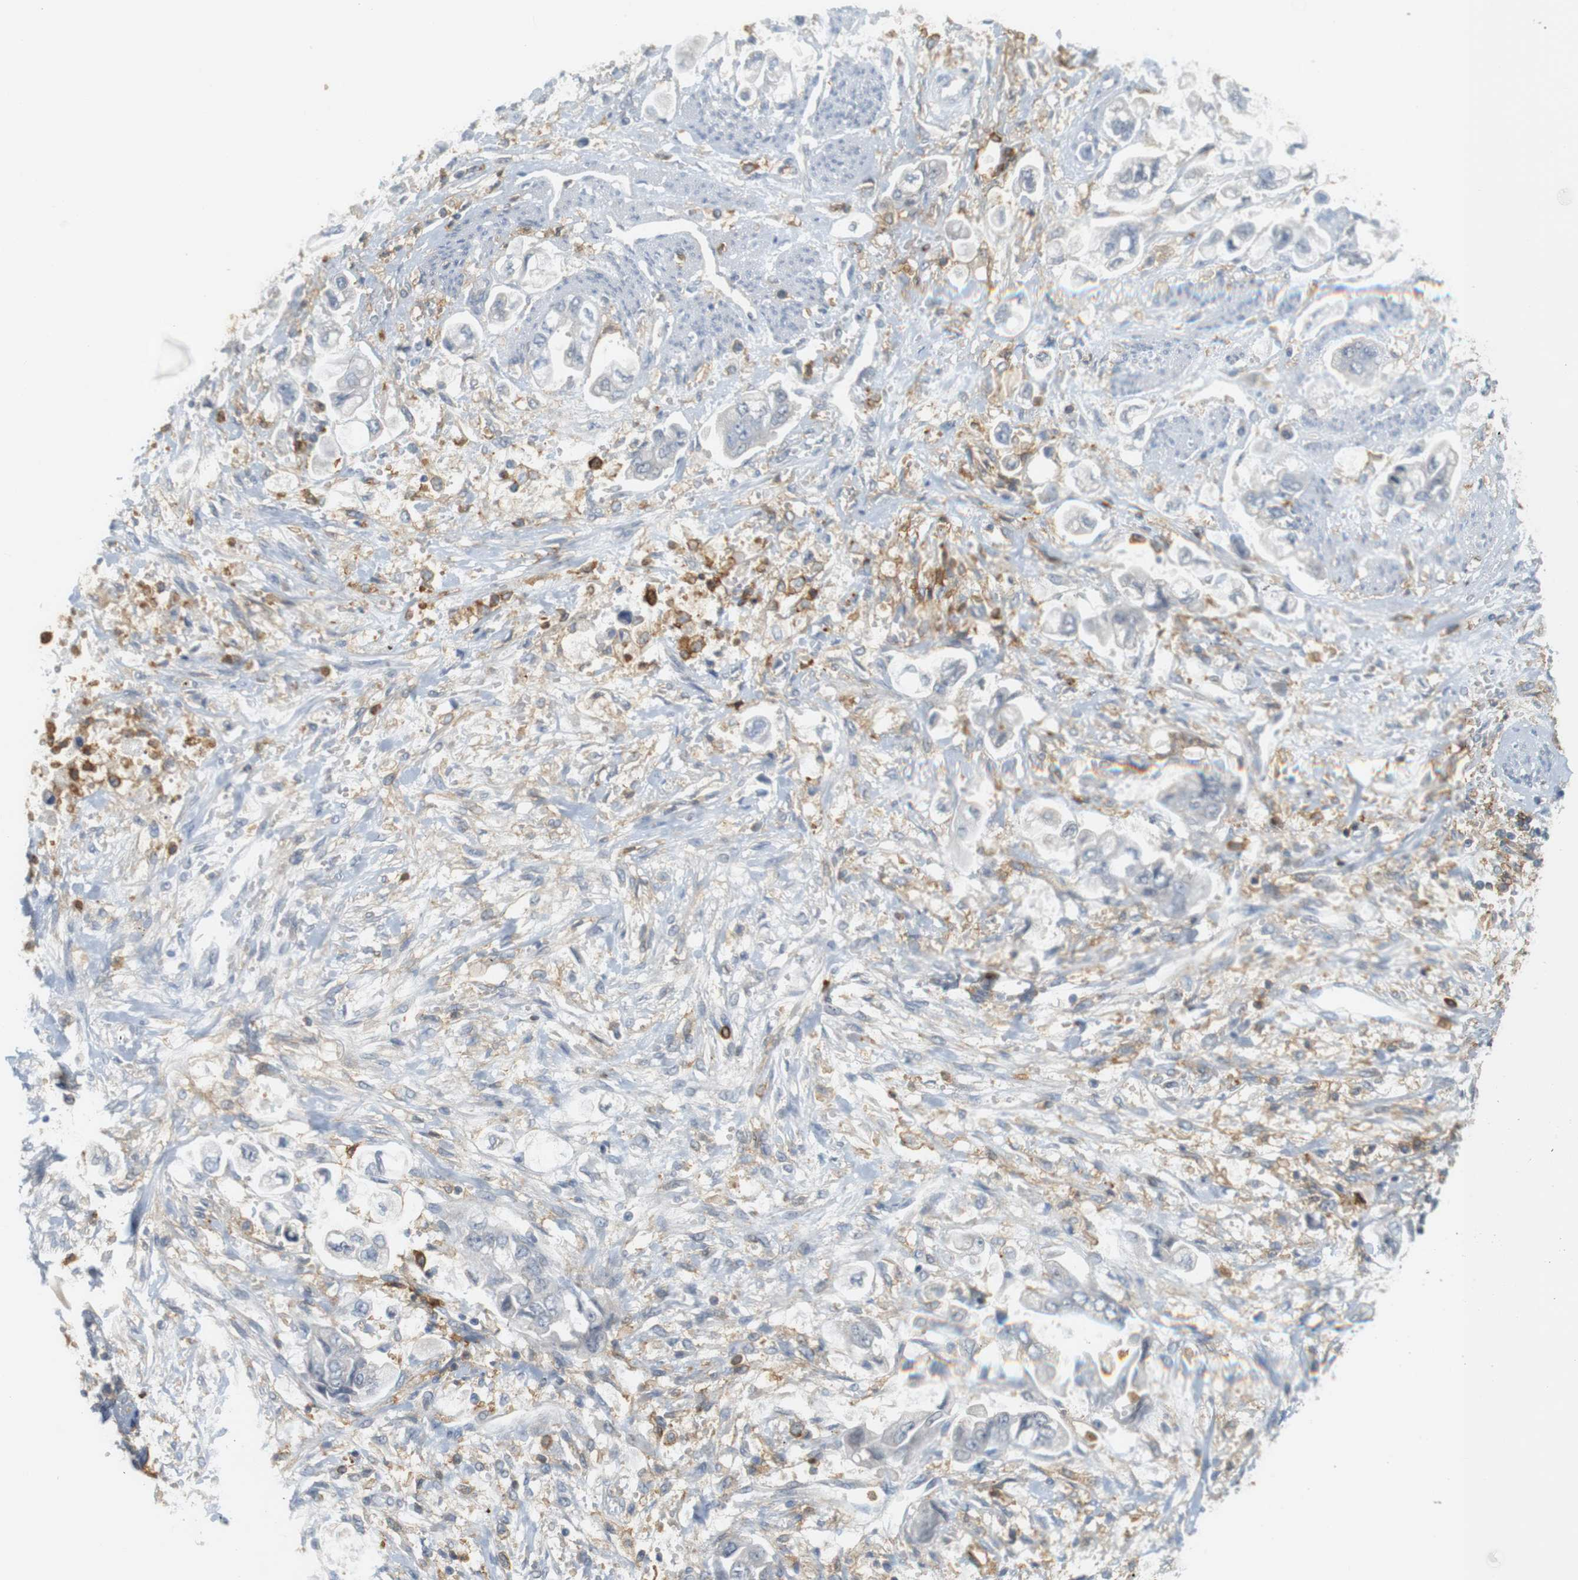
{"staining": {"intensity": "negative", "quantity": "none", "location": "none"}, "tissue": "stomach cancer", "cell_type": "Tumor cells", "image_type": "cancer", "snomed": [{"axis": "morphology", "description": "Normal tissue, NOS"}, {"axis": "morphology", "description": "Adenocarcinoma, NOS"}, {"axis": "topography", "description": "Stomach"}], "caption": "High power microscopy photomicrograph of an IHC histopathology image of stomach cancer (adenocarcinoma), revealing no significant staining in tumor cells.", "gene": "SIRPA", "patient": {"sex": "male", "age": 62}}